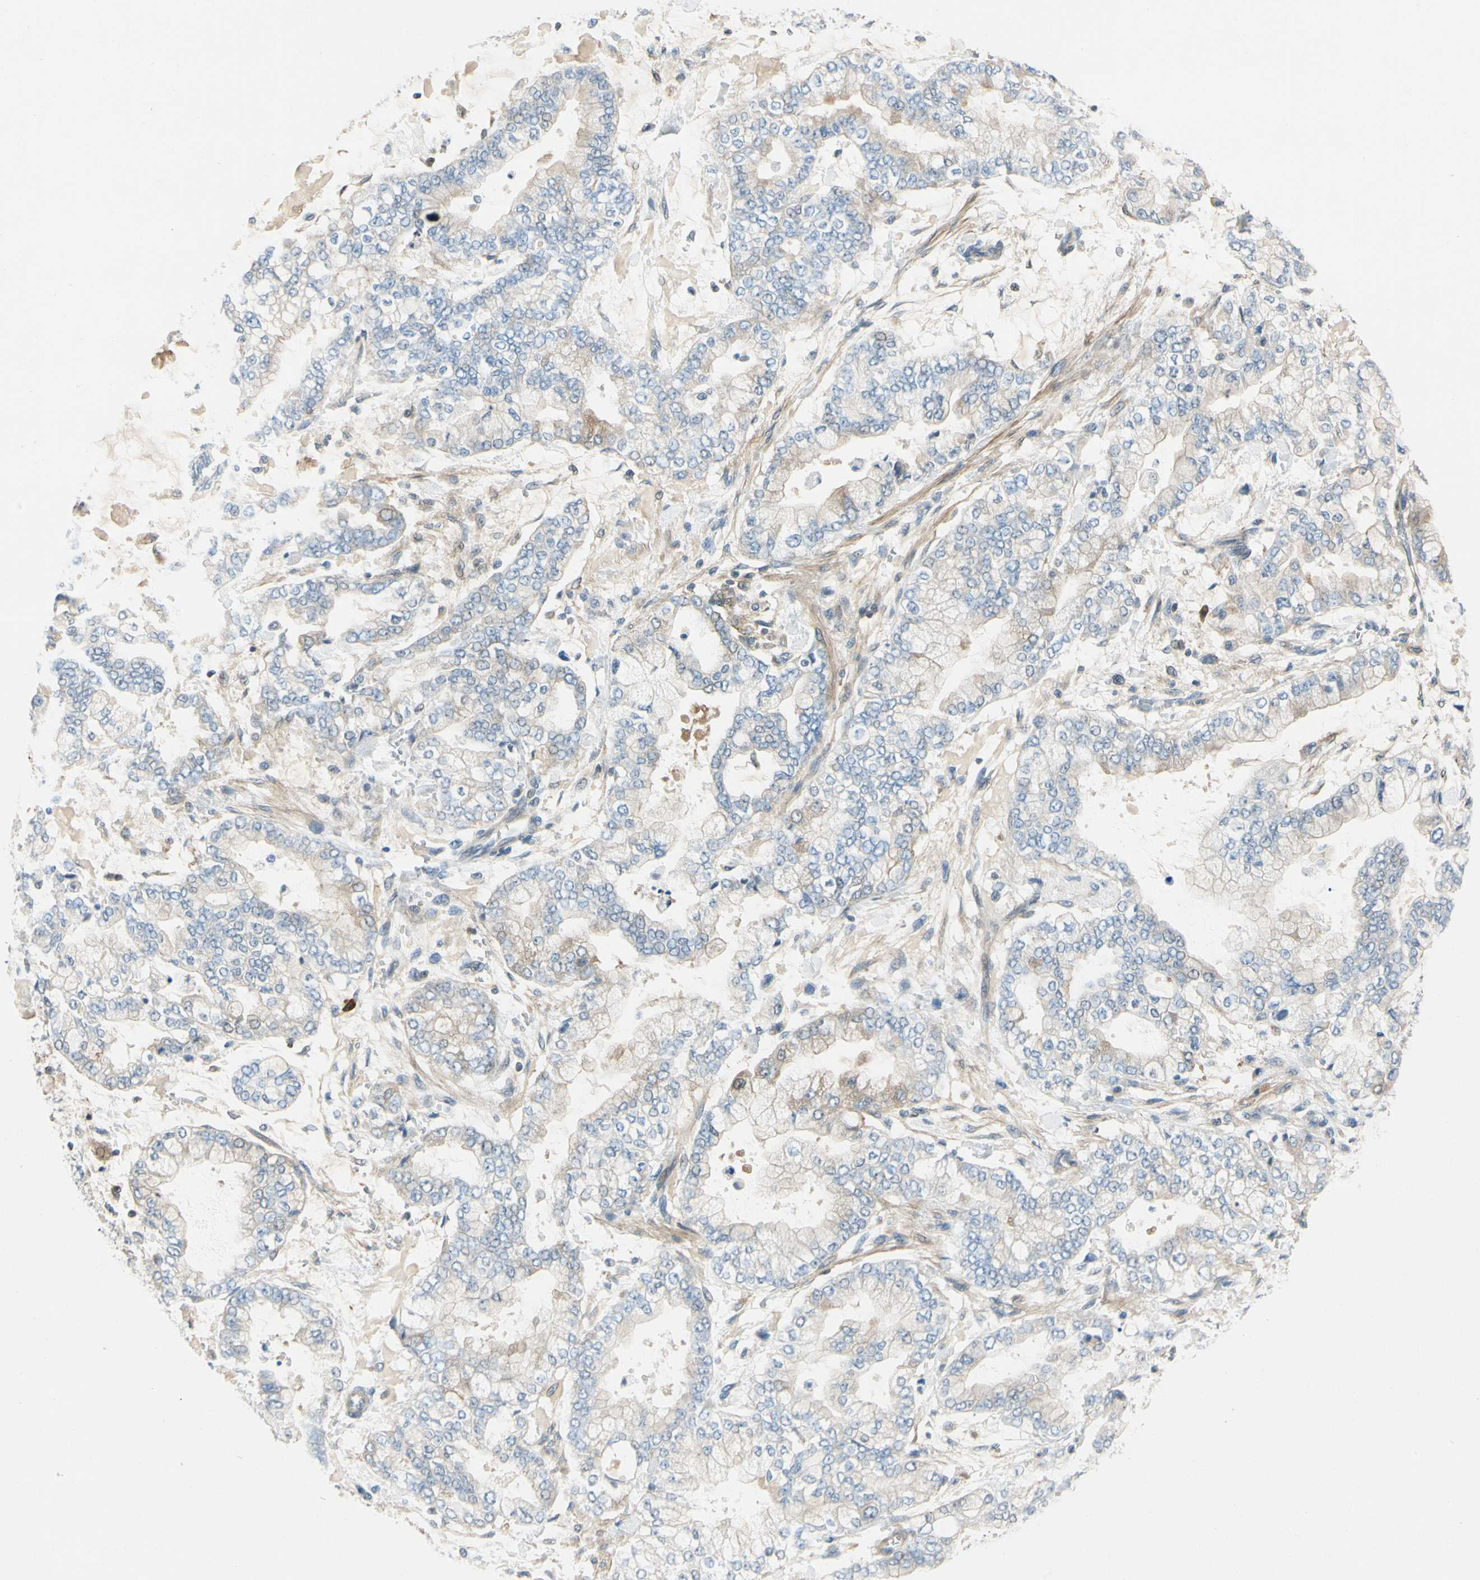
{"staining": {"intensity": "moderate", "quantity": "25%-75%", "location": "cytoplasmic/membranous"}, "tissue": "stomach cancer", "cell_type": "Tumor cells", "image_type": "cancer", "snomed": [{"axis": "morphology", "description": "Normal tissue, NOS"}, {"axis": "morphology", "description": "Adenocarcinoma, NOS"}, {"axis": "topography", "description": "Stomach, upper"}, {"axis": "topography", "description": "Stomach"}], "caption": "Protein expression analysis of stomach cancer (adenocarcinoma) exhibits moderate cytoplasmic/membranous staining in approximately 25%-75% of tumor cells.", "gene": "WIPI1", "patient": {"sex": "male", "age": 76}}